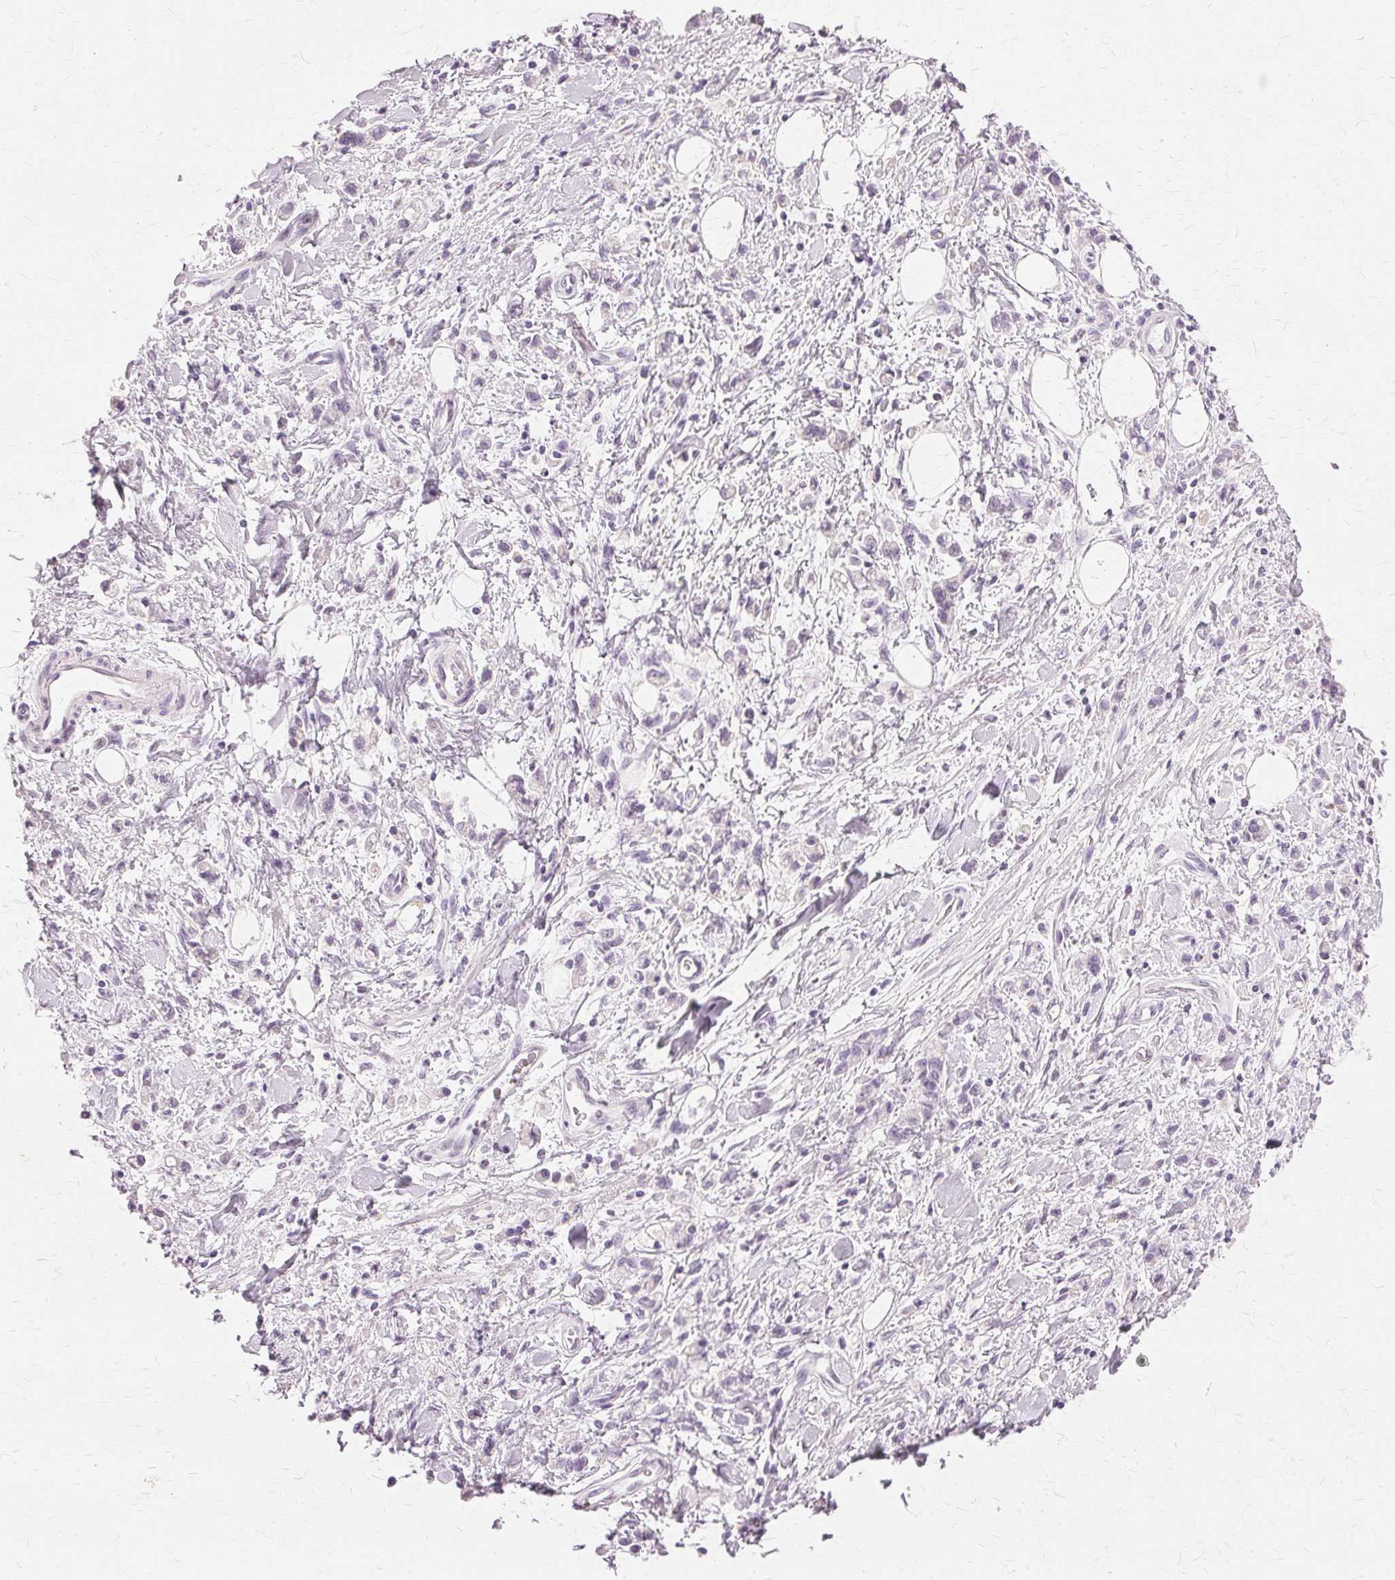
{"staining": {"intensity": "negative", "quantity": "none", "location": "none"}, "tissue": "stomach cancer", "cell_type": "Tumor cells", "image_type": "cancer", "snomed": [{"axis": "morphology", "description": "Adenocarcinoma, NOS"}, {"axis": "topography", "description": "Stomach"}], "caption": "Tumor cells are negative for protein expression in human adenocarcinoma (stomach).", "gene": "SLC45A3", "patient": {"sex": "male", "age": 77}}